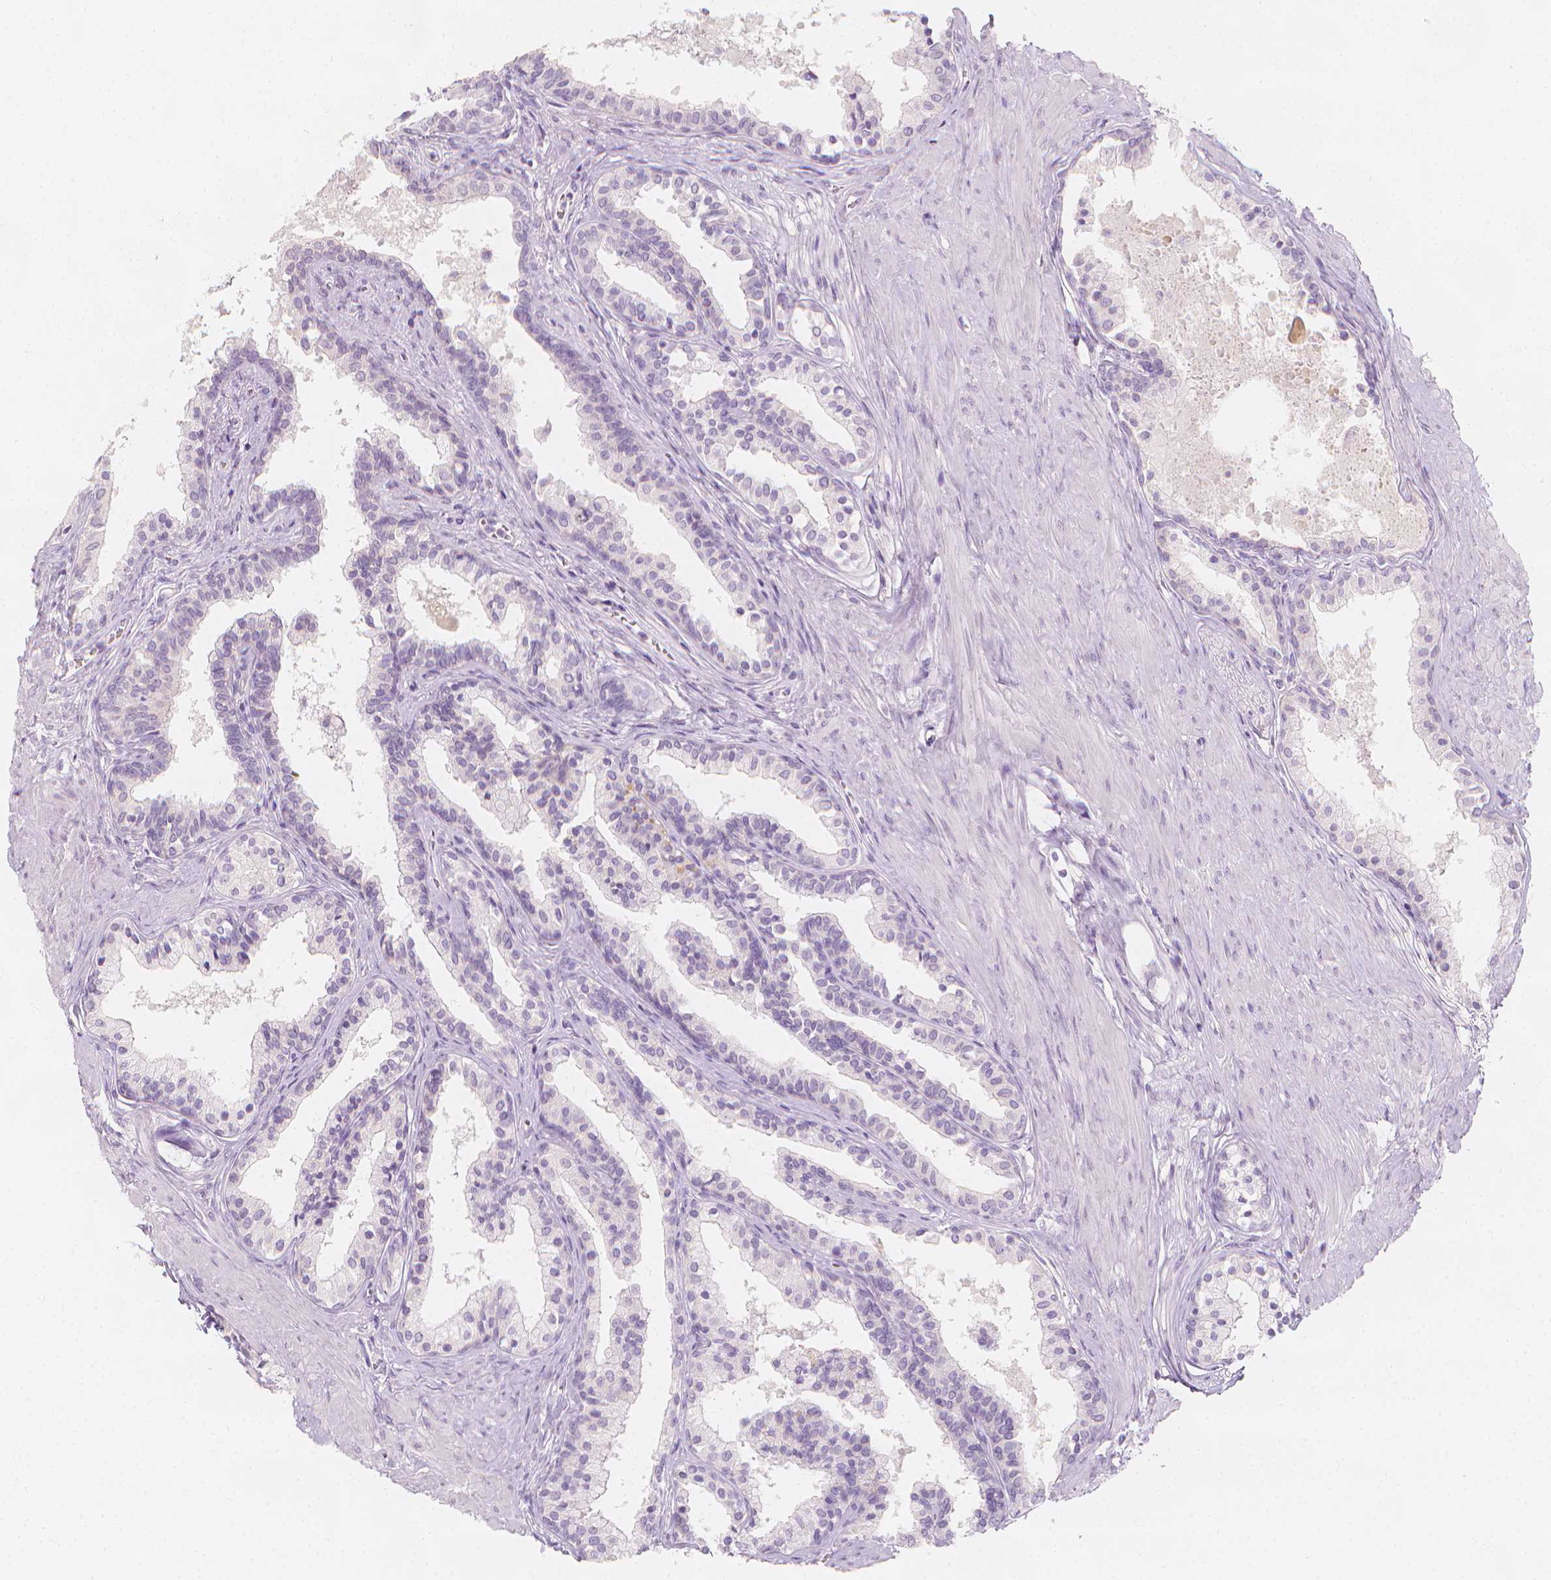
{"staining": {"intensity": "negative", "quantity": "none", "location": "none"}, "tissue": "prostate", "cell_type": "Glandular cells", "image_type": "normal", "snomed": [{"axis": "morphology", "description": "Normal tissue, NOS"}, {"axis": "topography", "description": "Prostate"}], "caption": "The photomicrograph demonstrates no staining of glandular cells in benign prostate. (Stains: DAB (3,3'-diaminobenzidine) immunohistochemistry with hematoxylin counter stain, Microscopy: brightfield microscopy at high magnification).", "gene": "RBFOX1", "patient": {"sex": "male", "age": 61}}